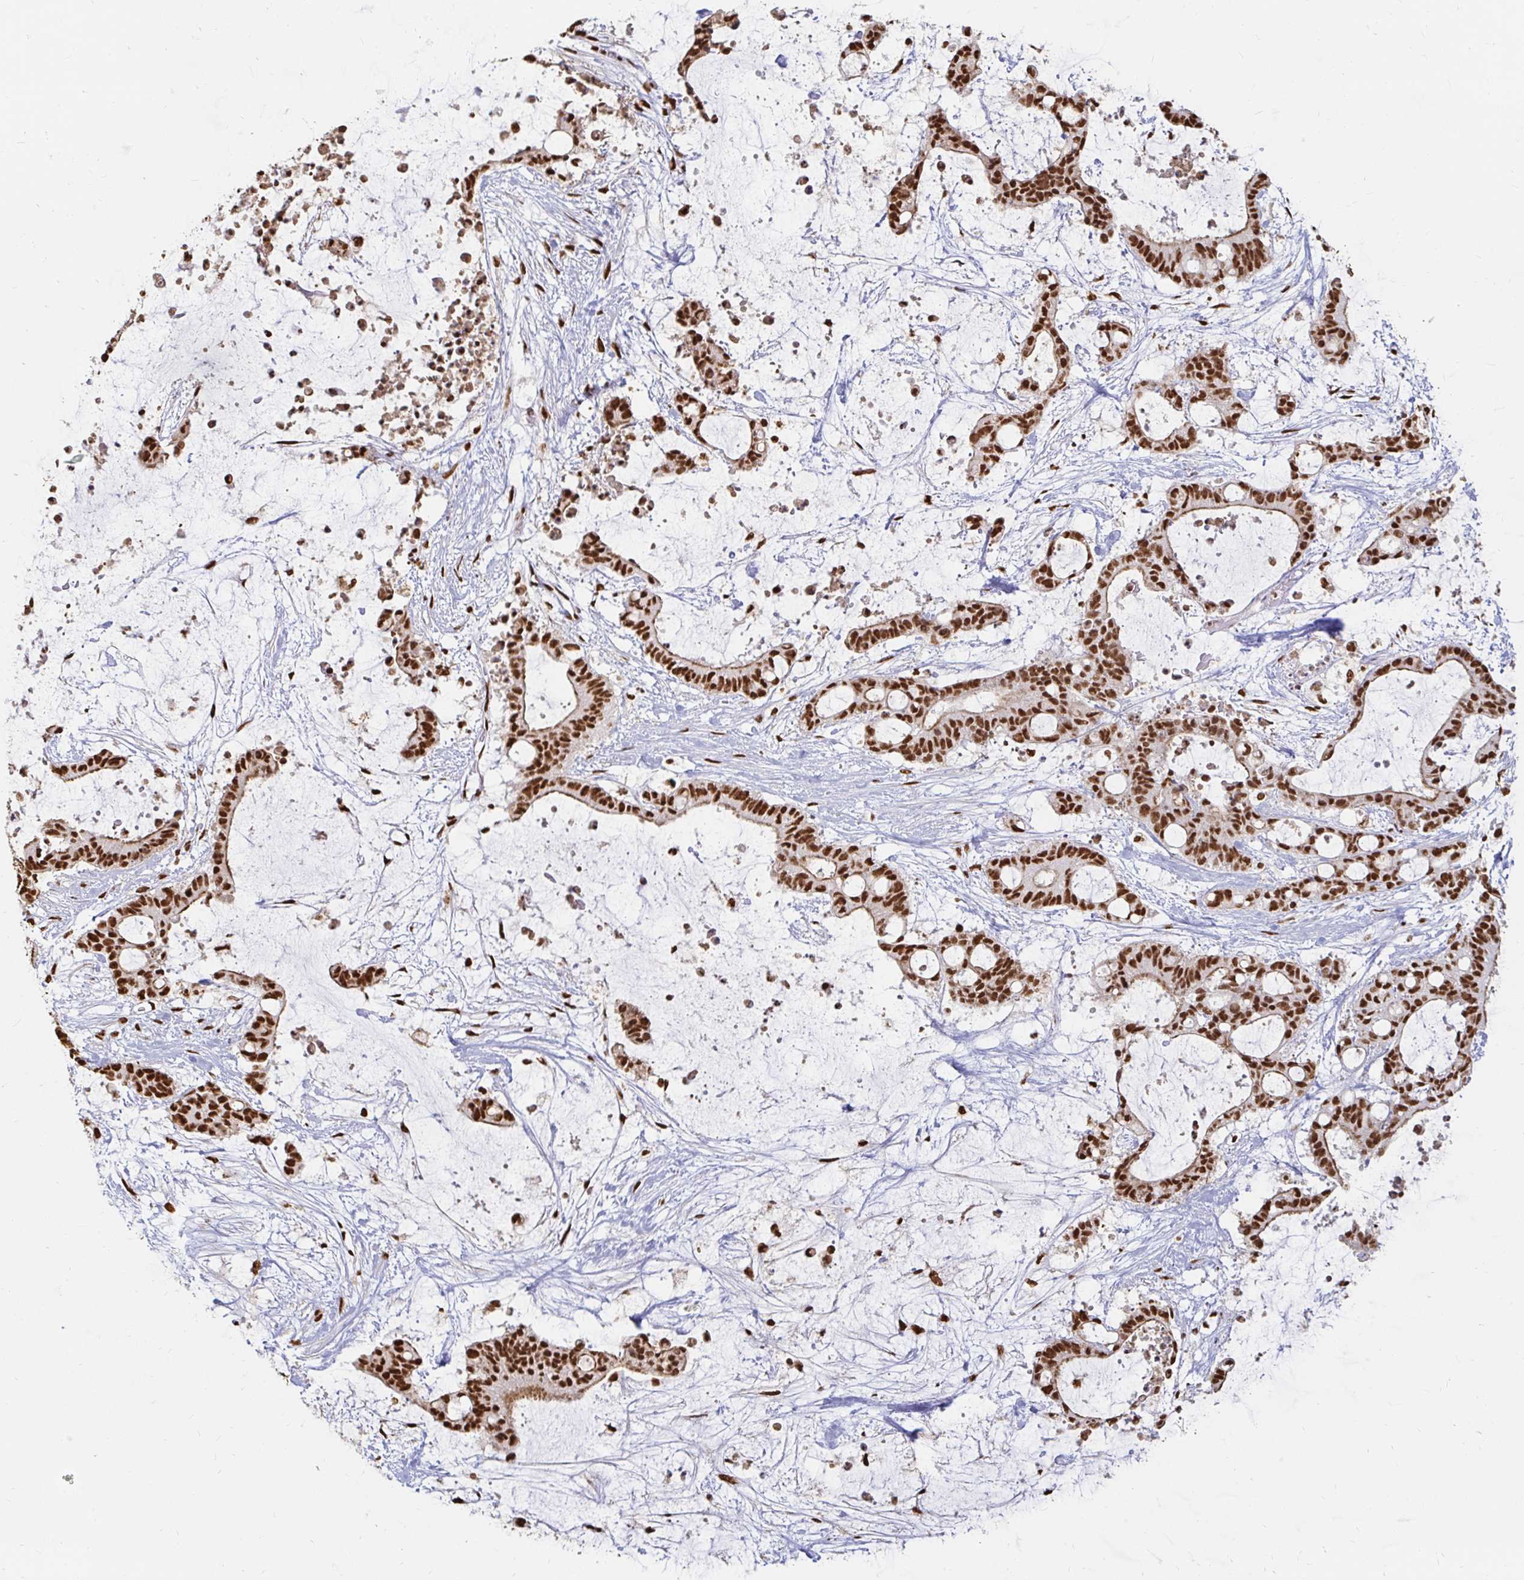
{"staining": {"intensity": "strong", "quantity": ">75%", "location": "cytoplasmic/membranous,nuclear"}, "tissue": "liver cancer", "cell_type": "Tumor cells", "image_type": "cancer", "snomed": [{"axis": "morphology", "description": "Normal tissue, NOS"}, {"axis": "morphology", "description": "Cholangiocarcinoma"}, {"axis": "topography", "description": "Liver"}, {"axis": "topography", "description": "Peripheral nerve tissue"}], "caption": "Immunohistochemistry image of liver cancer (cholangiocarcinoma) stained for a protein (brown), which exhibits high levels of strong cytoplasmic/membranous and nuclear expression in about >75% of tumor cells.", "gene": "HNRNPU", "patient": {"sex": "female", "age": 73}}